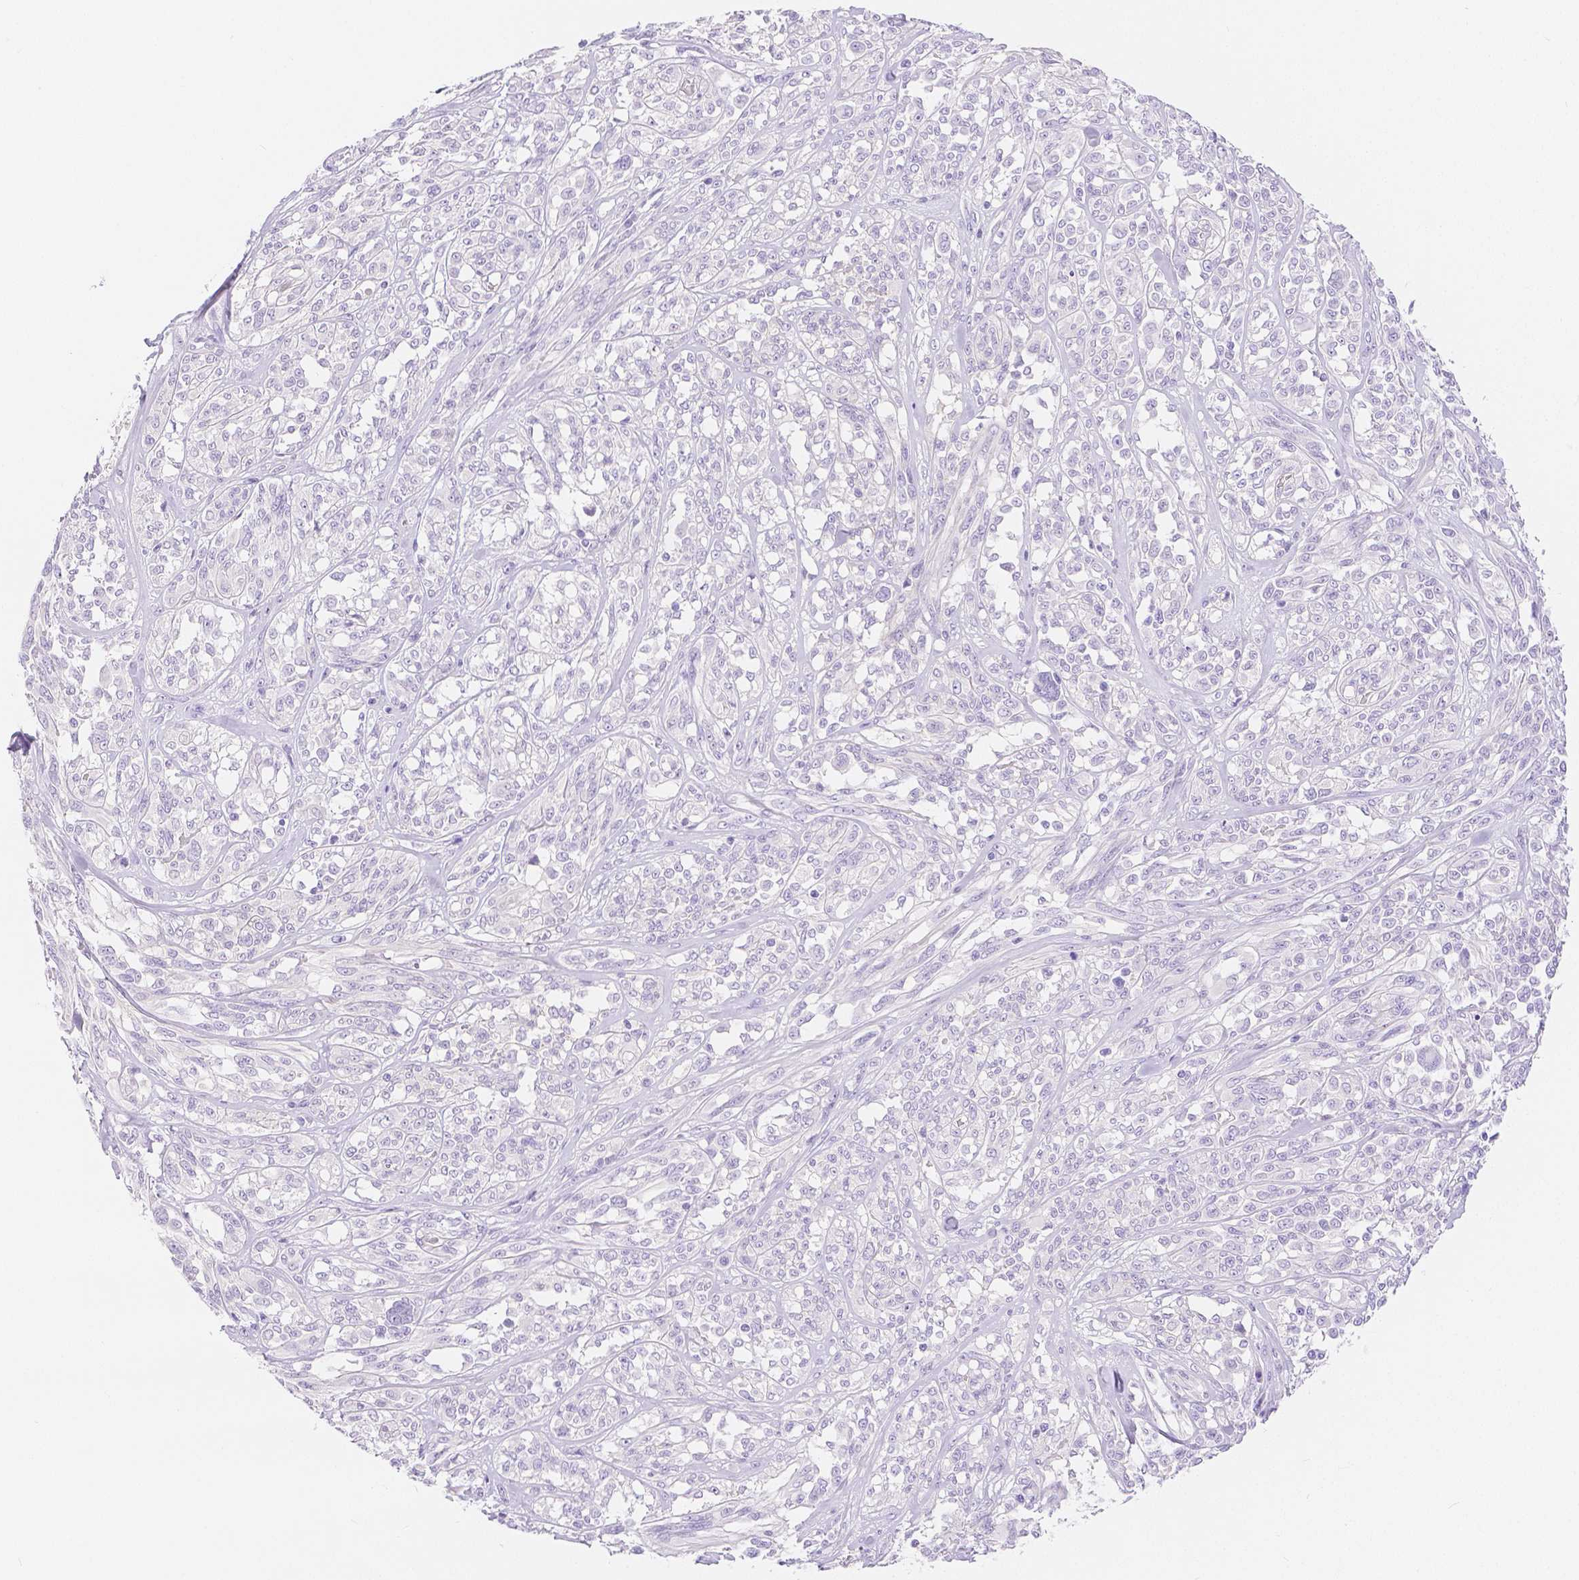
{"staining": {"intensity": "negative", "quantity": "none", "location": "none"}, "tissue": "melanoma", "cell_type": "Tumor cells", "image_type": "cancer", "snomed": [{"axis": "morphology", "description": "Malignant melanoma, NOS"}, {"axis": "topography", "description": "Skin"}], "caption": "IHC image of neoplastic tissue: human malignant melanoma stained with DAB exhibits no significant protein positivity in tumor cells.", "gene": "SLC27A5", "patient": {"sex": "female", "age": 91}}